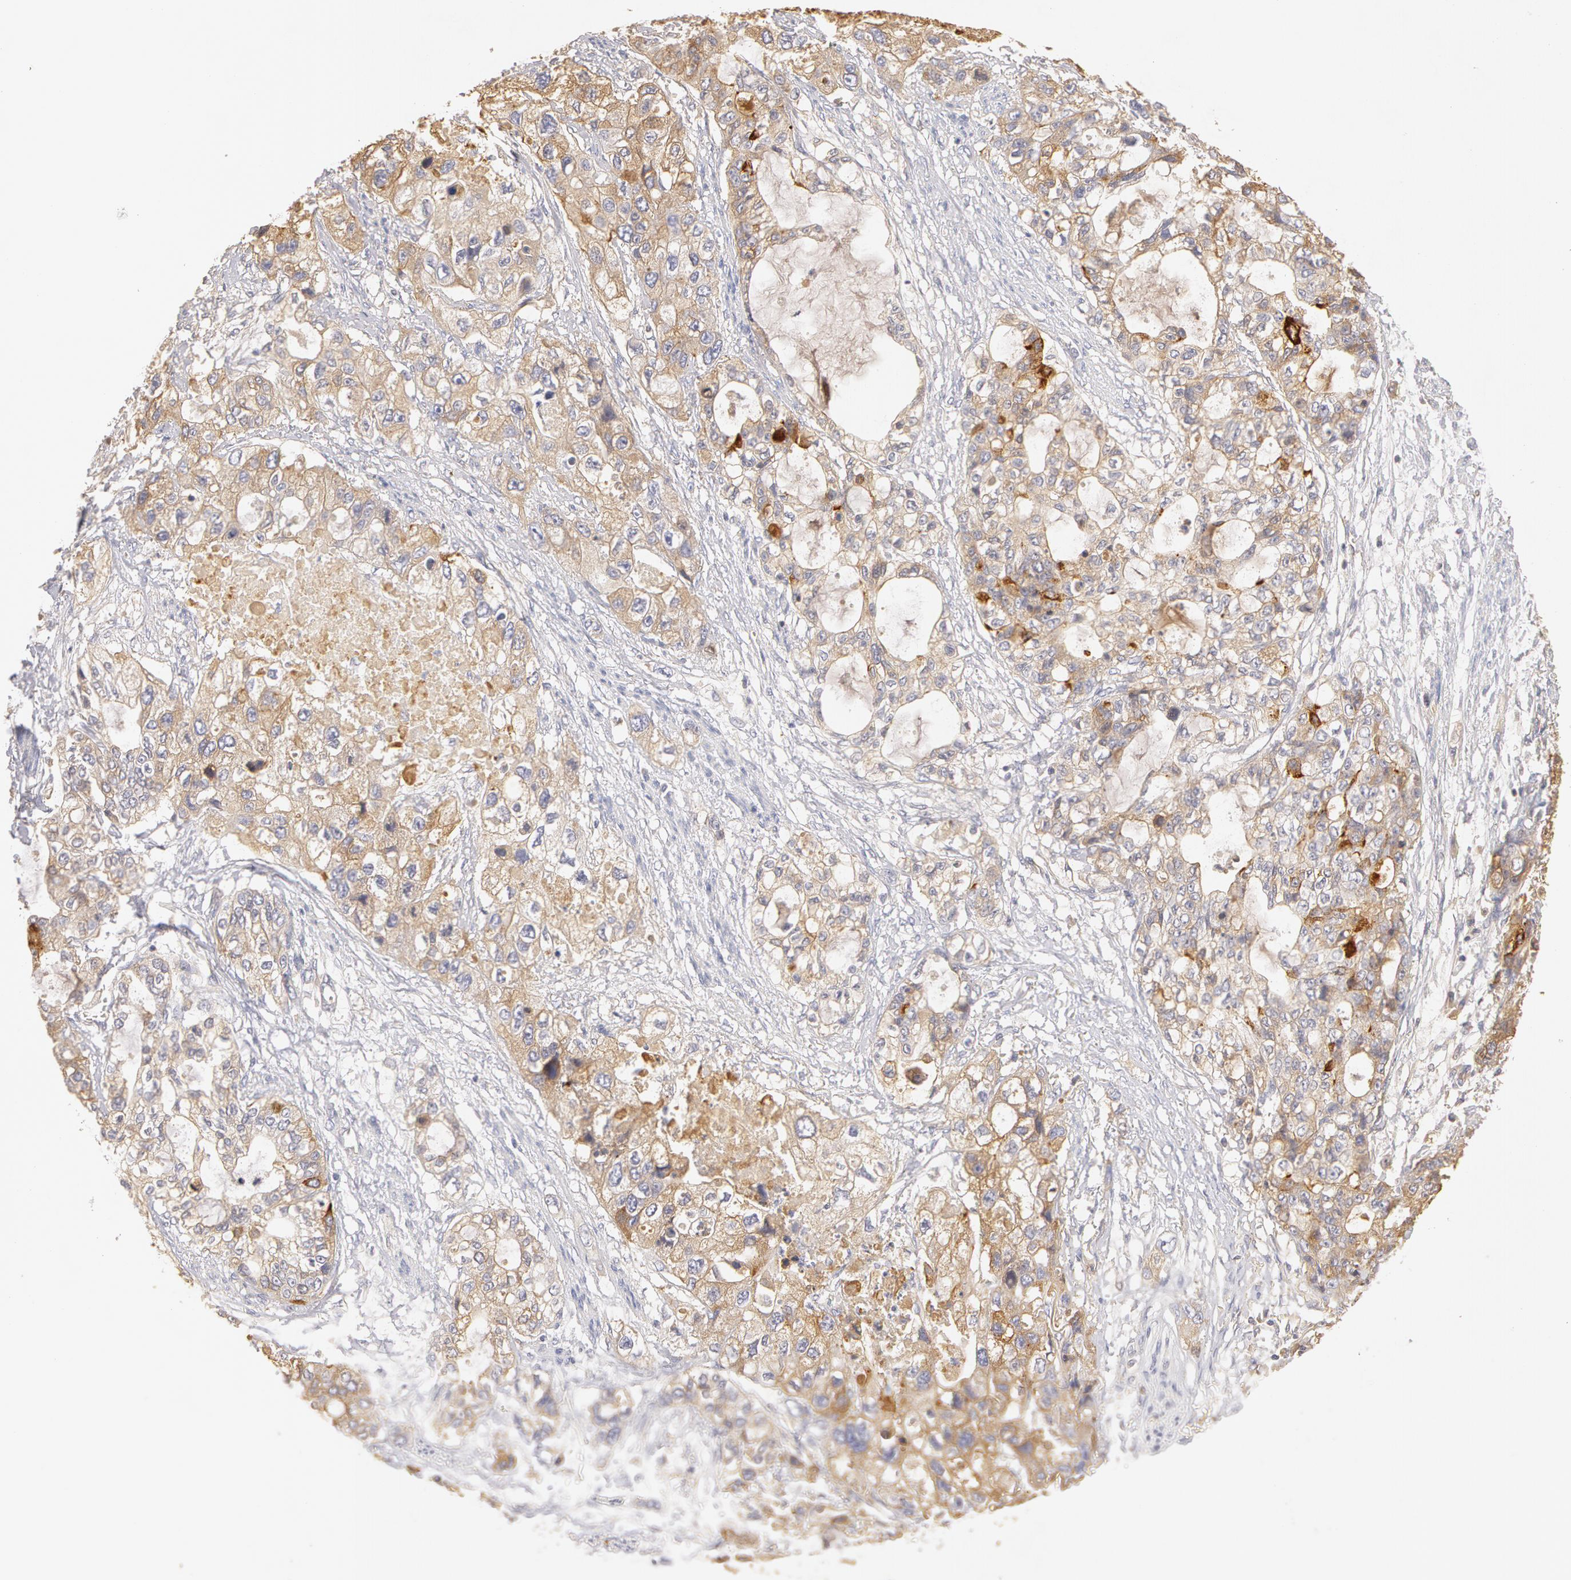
{"staining": {"intensity": "weak", "quantity": "<25%", "location": "cytoplasmic/membranous"}, "tissue": "stomach cancer", "cell_type": "Tumor cells", "image_type": "cancer", "snomed": [{"axis": "morphology", "description": "Adenocarcinoma, NOS"}, {"axis": "topography", "description": "Stomach, upper"}], "caption": "Tumor cells are negative for protein expression in human adenocarcinoma (stomach).", "gene": "TF", "patient": {"sex": "female", "age": 52}}